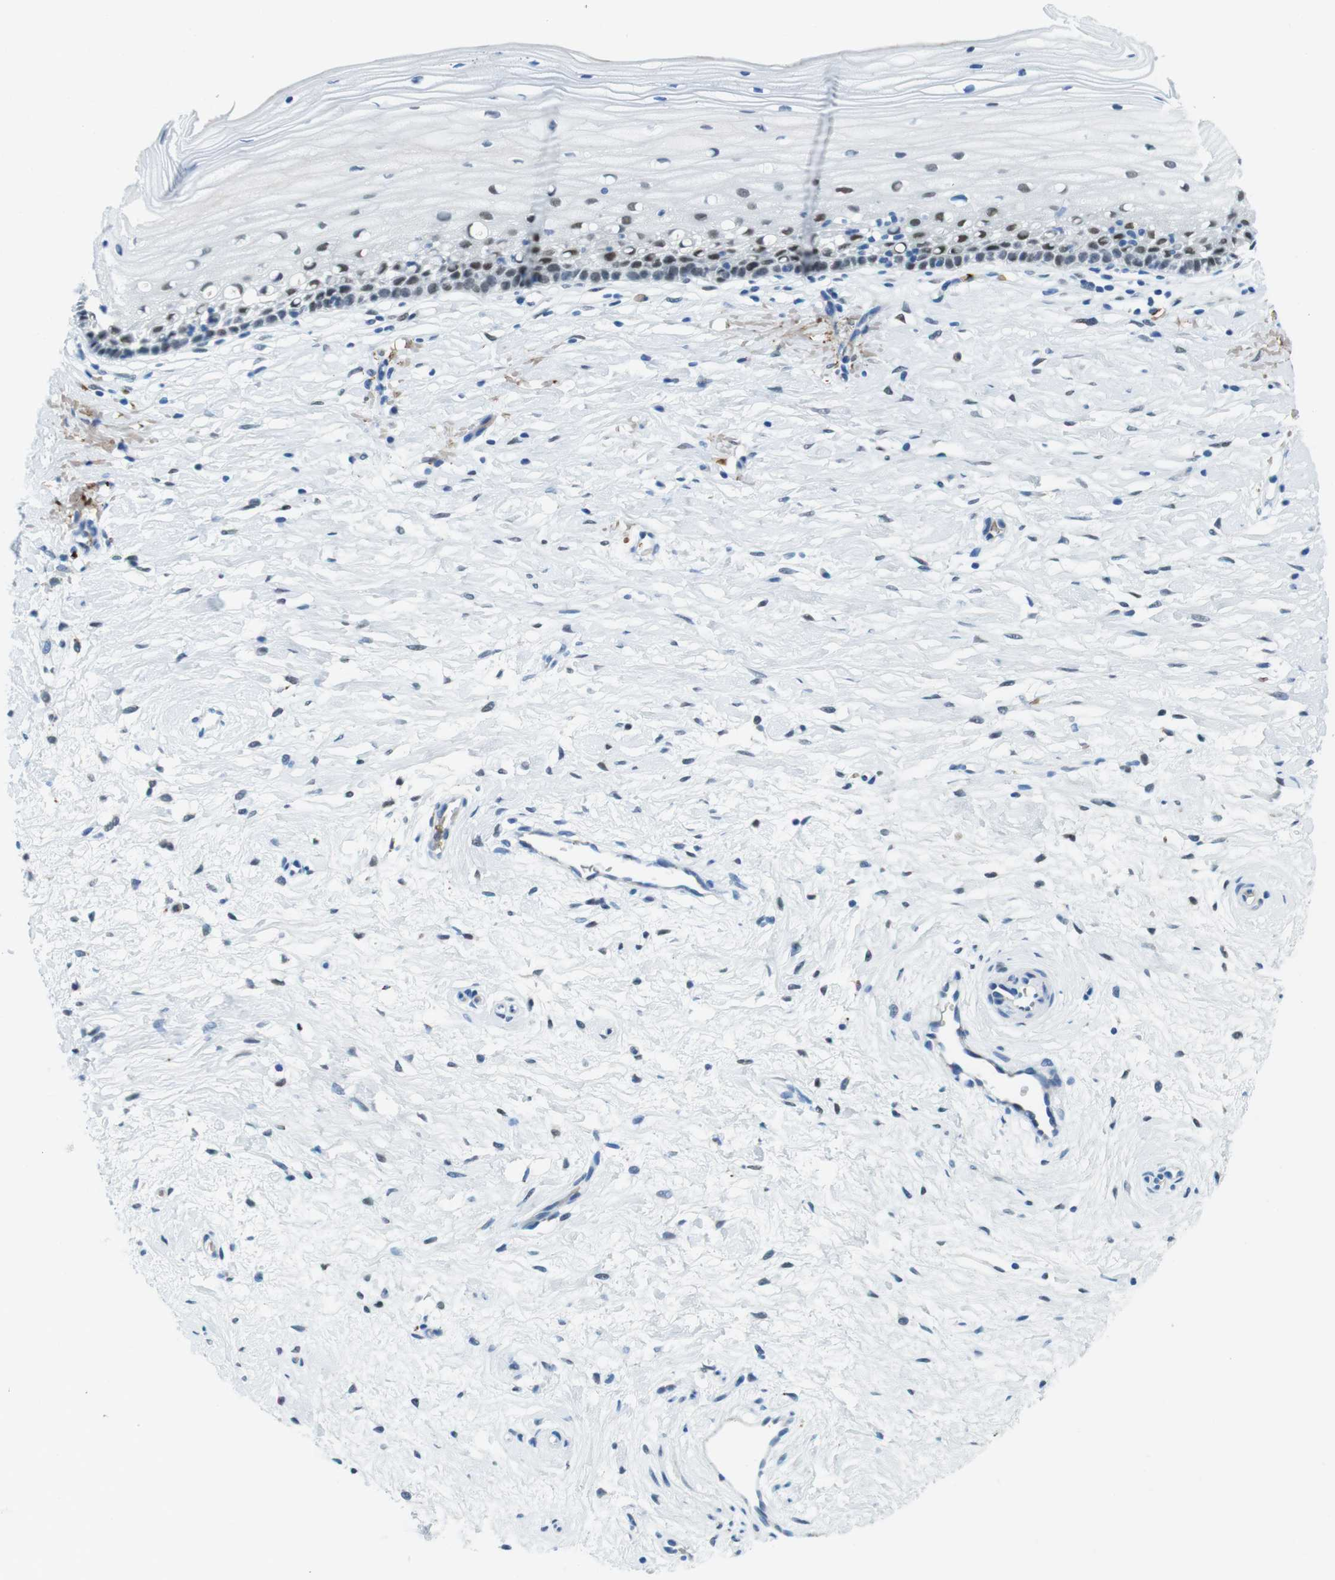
{"staining": {"intensity": "negative", "quantity": "none", "location": "none"}, "tissue": "cervix", "cell_type": "Glandular cells", "image_type": "normal", "snomed": [{"axis": "morphology", "description": "Normal tissue, NOS"}, {"axis": "topography", "description": "Cervix"}], "caption": "The IHC photomicrograph has no significant expression in glandular cells of cervix. Brightfield microscopy of IHC stained with DAB (3,3'-diaminobenzidine) (brown) and hematoxylin (blue), captured at high magnification.", "gene": "TFAP2C", "patient": {"sex": "female", "age": 39}}